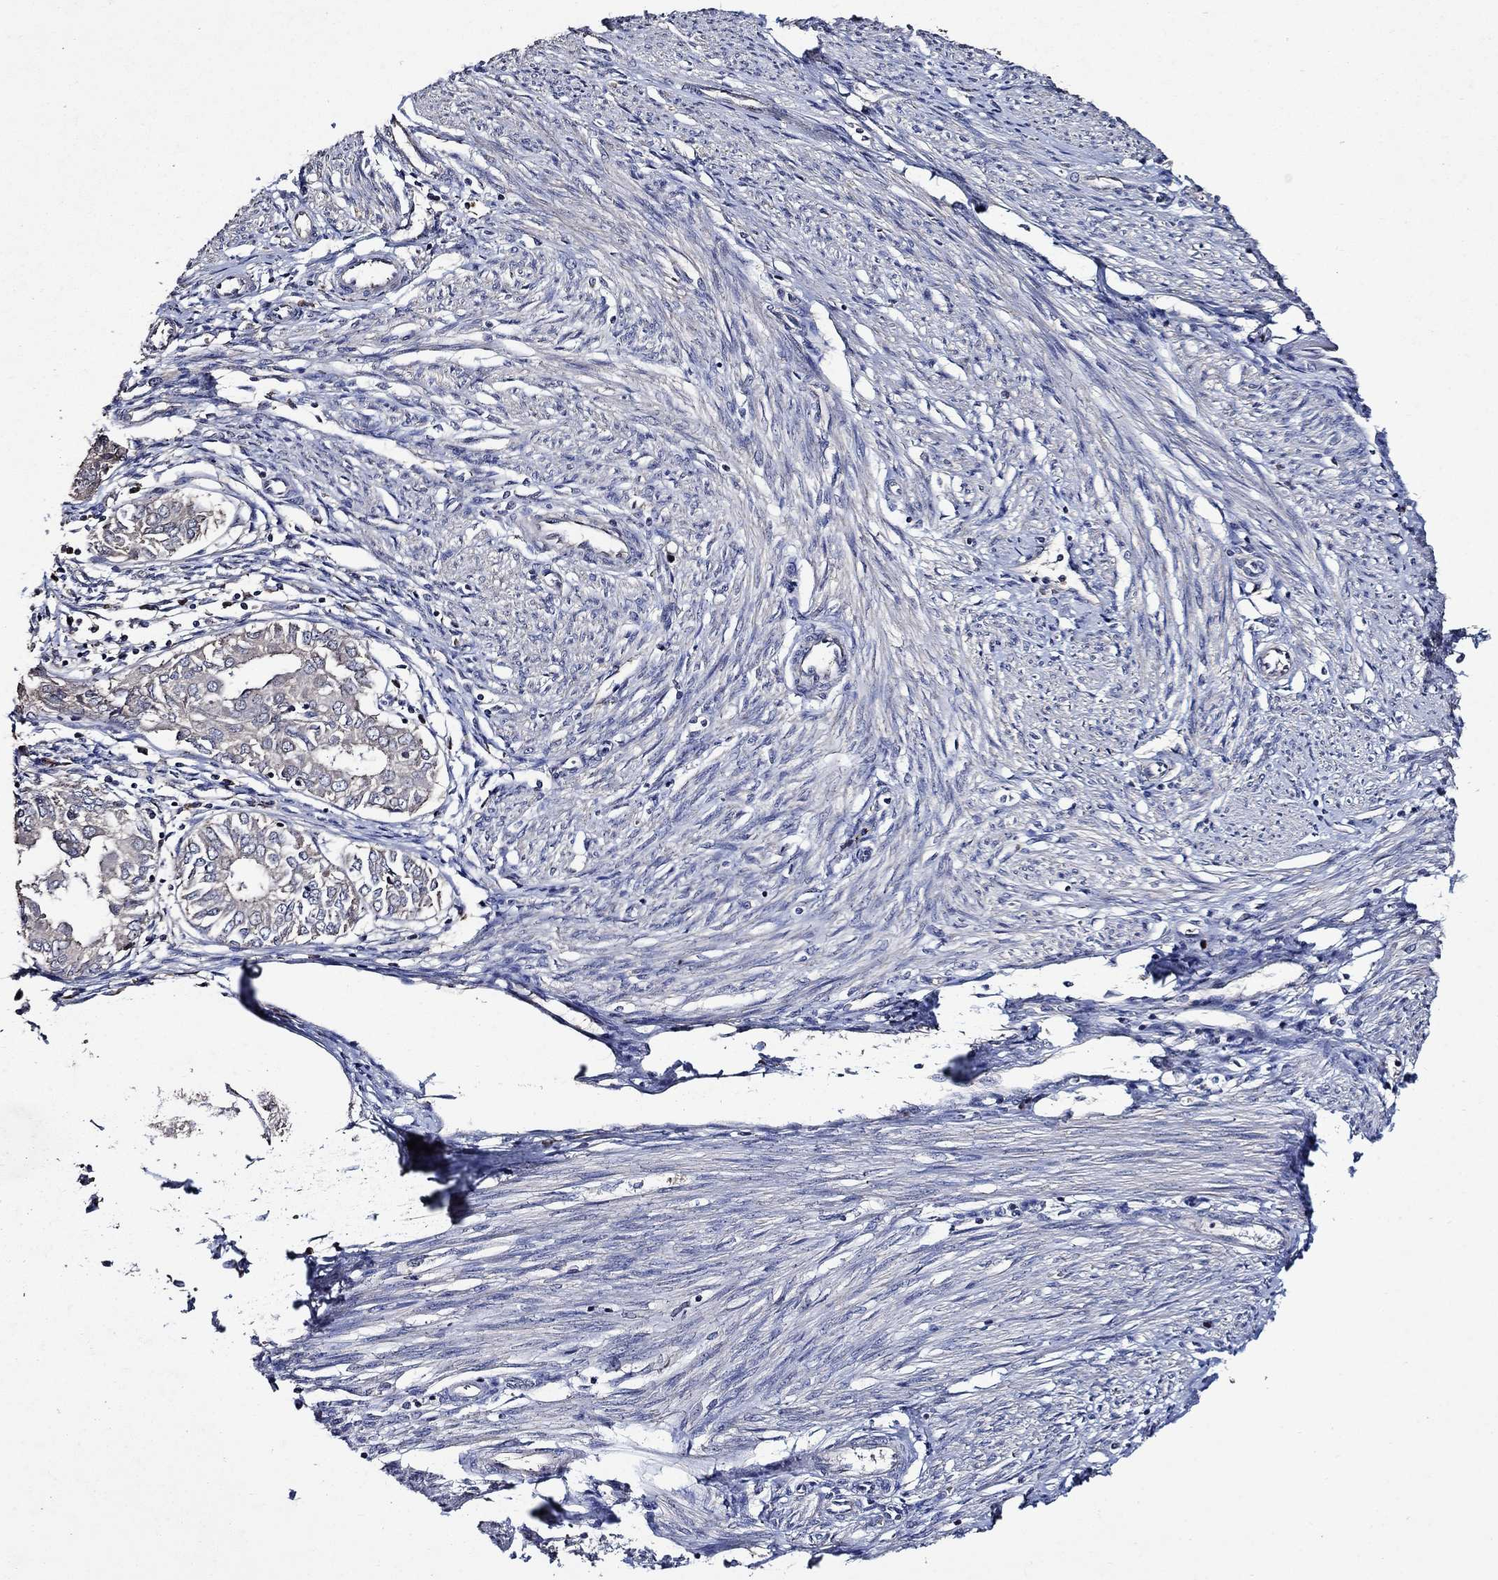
{"staining": {"intensity": "negative", "quantity": "none", "location": "none"}, "tissue": "endometrial cancer", "cell_type": "Tumor cells", "image_type": "cancer", "snomed": [{"axis": "morphology", "description": "Adenocarcinoma, NOS"}, {"axis": "topography", "description": "Endometrium"}], "caption": "There is no significant staining in tumor cells of endometrial adenocarcinoma.", "gene": "HAP1", "patient": {"sex": "female", "age": 68}}